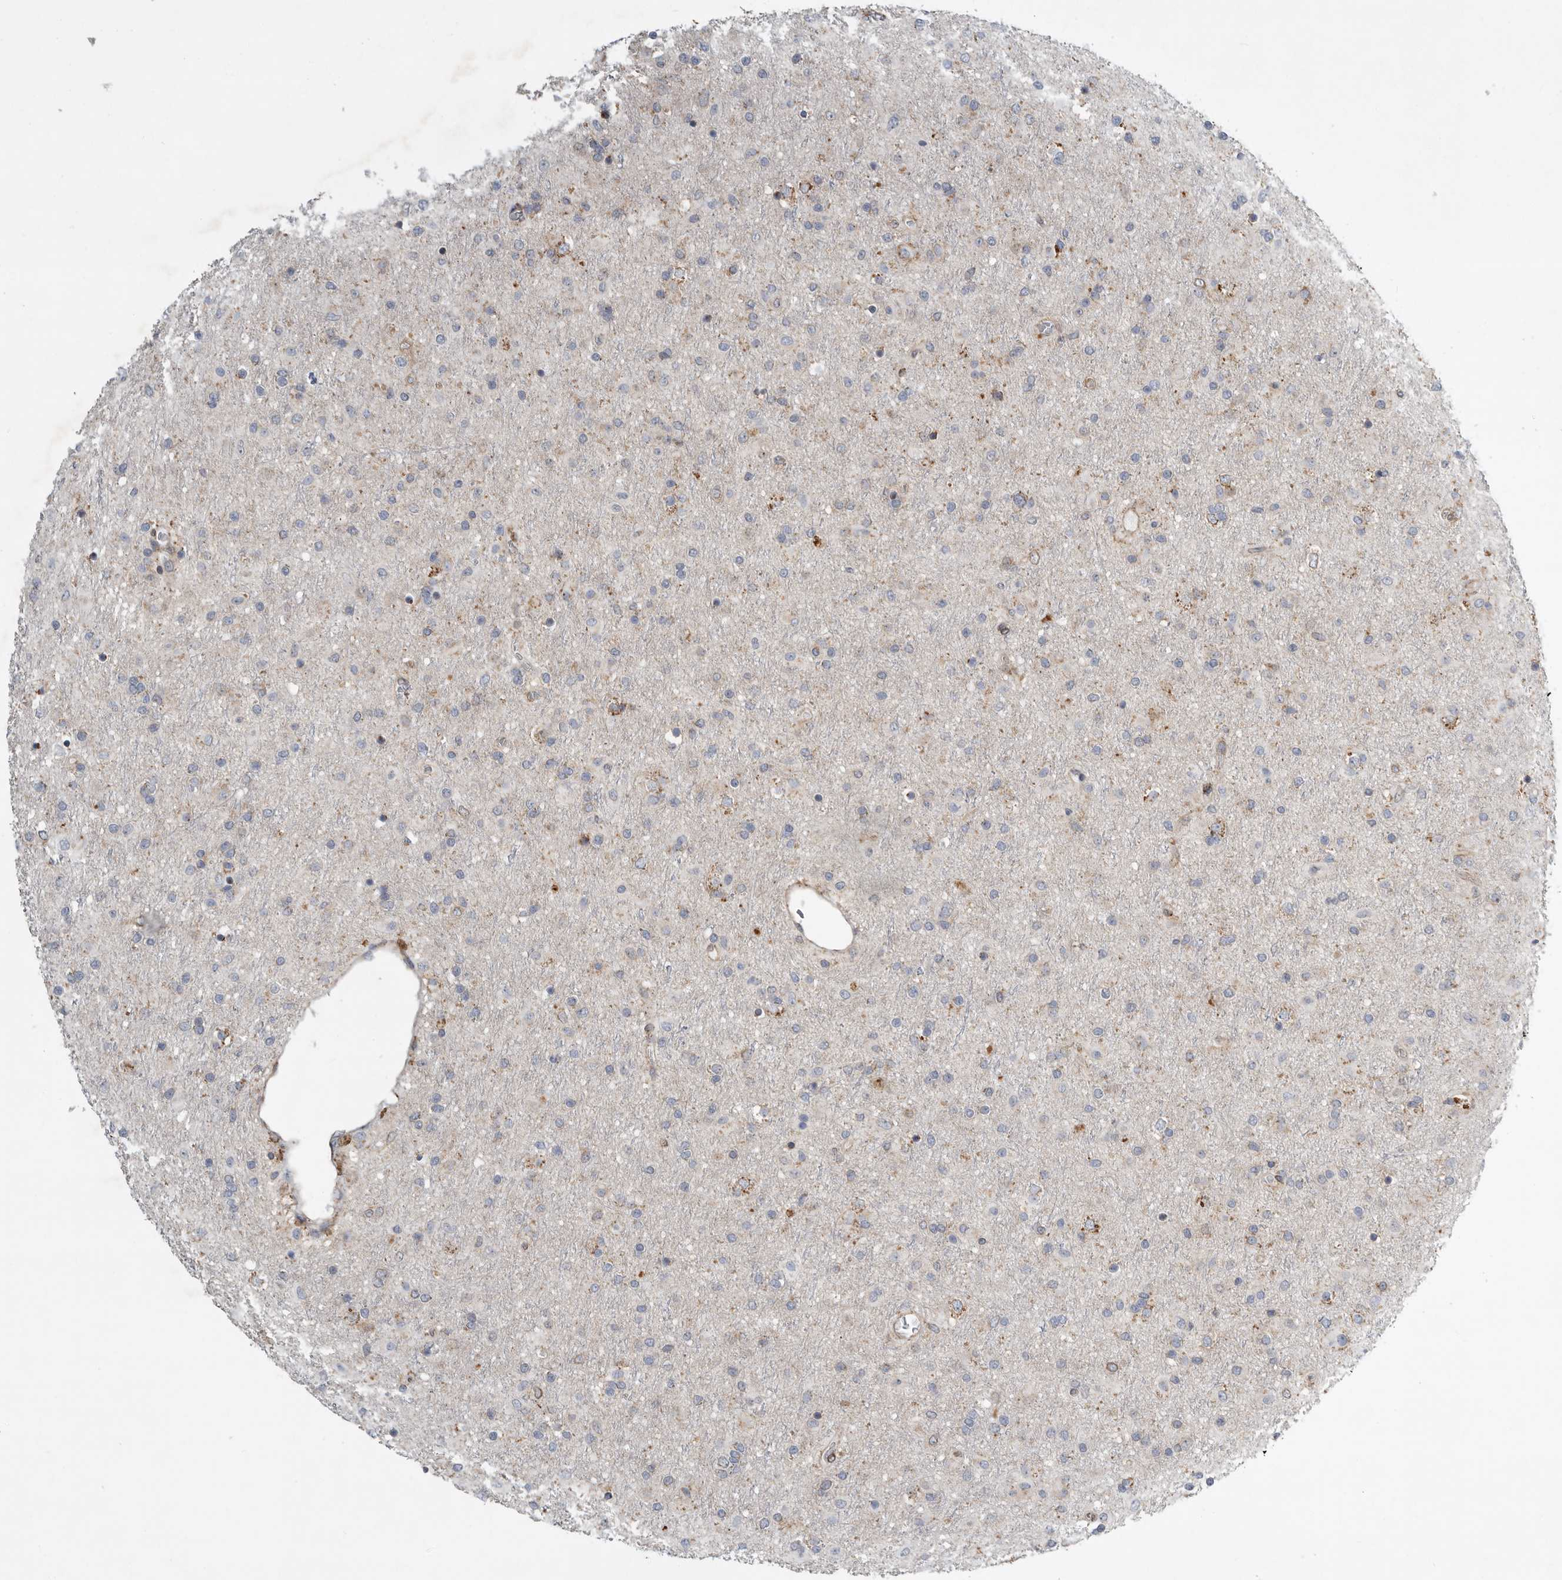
{"staining": {"intensity": "negative", "quantity": "none", "location": "none"}, "tissue": "glioma", "cell_type": "Tumor cells", "image_type": "cancer", "snomed": [{"axis": "morphology", "description": "Glioma, malignant, Low grade"}, {"axis": "topography", "description": "Brain"}], "caption": "Immunohistochemistry (IHC) photomicrograph of human malignant glioma (low-grade) stained for a protein (brown), which demonstrates no positivity in tumor cells.", "gene": "GANAB", "patient": {"sex": "male", "age": 65}}